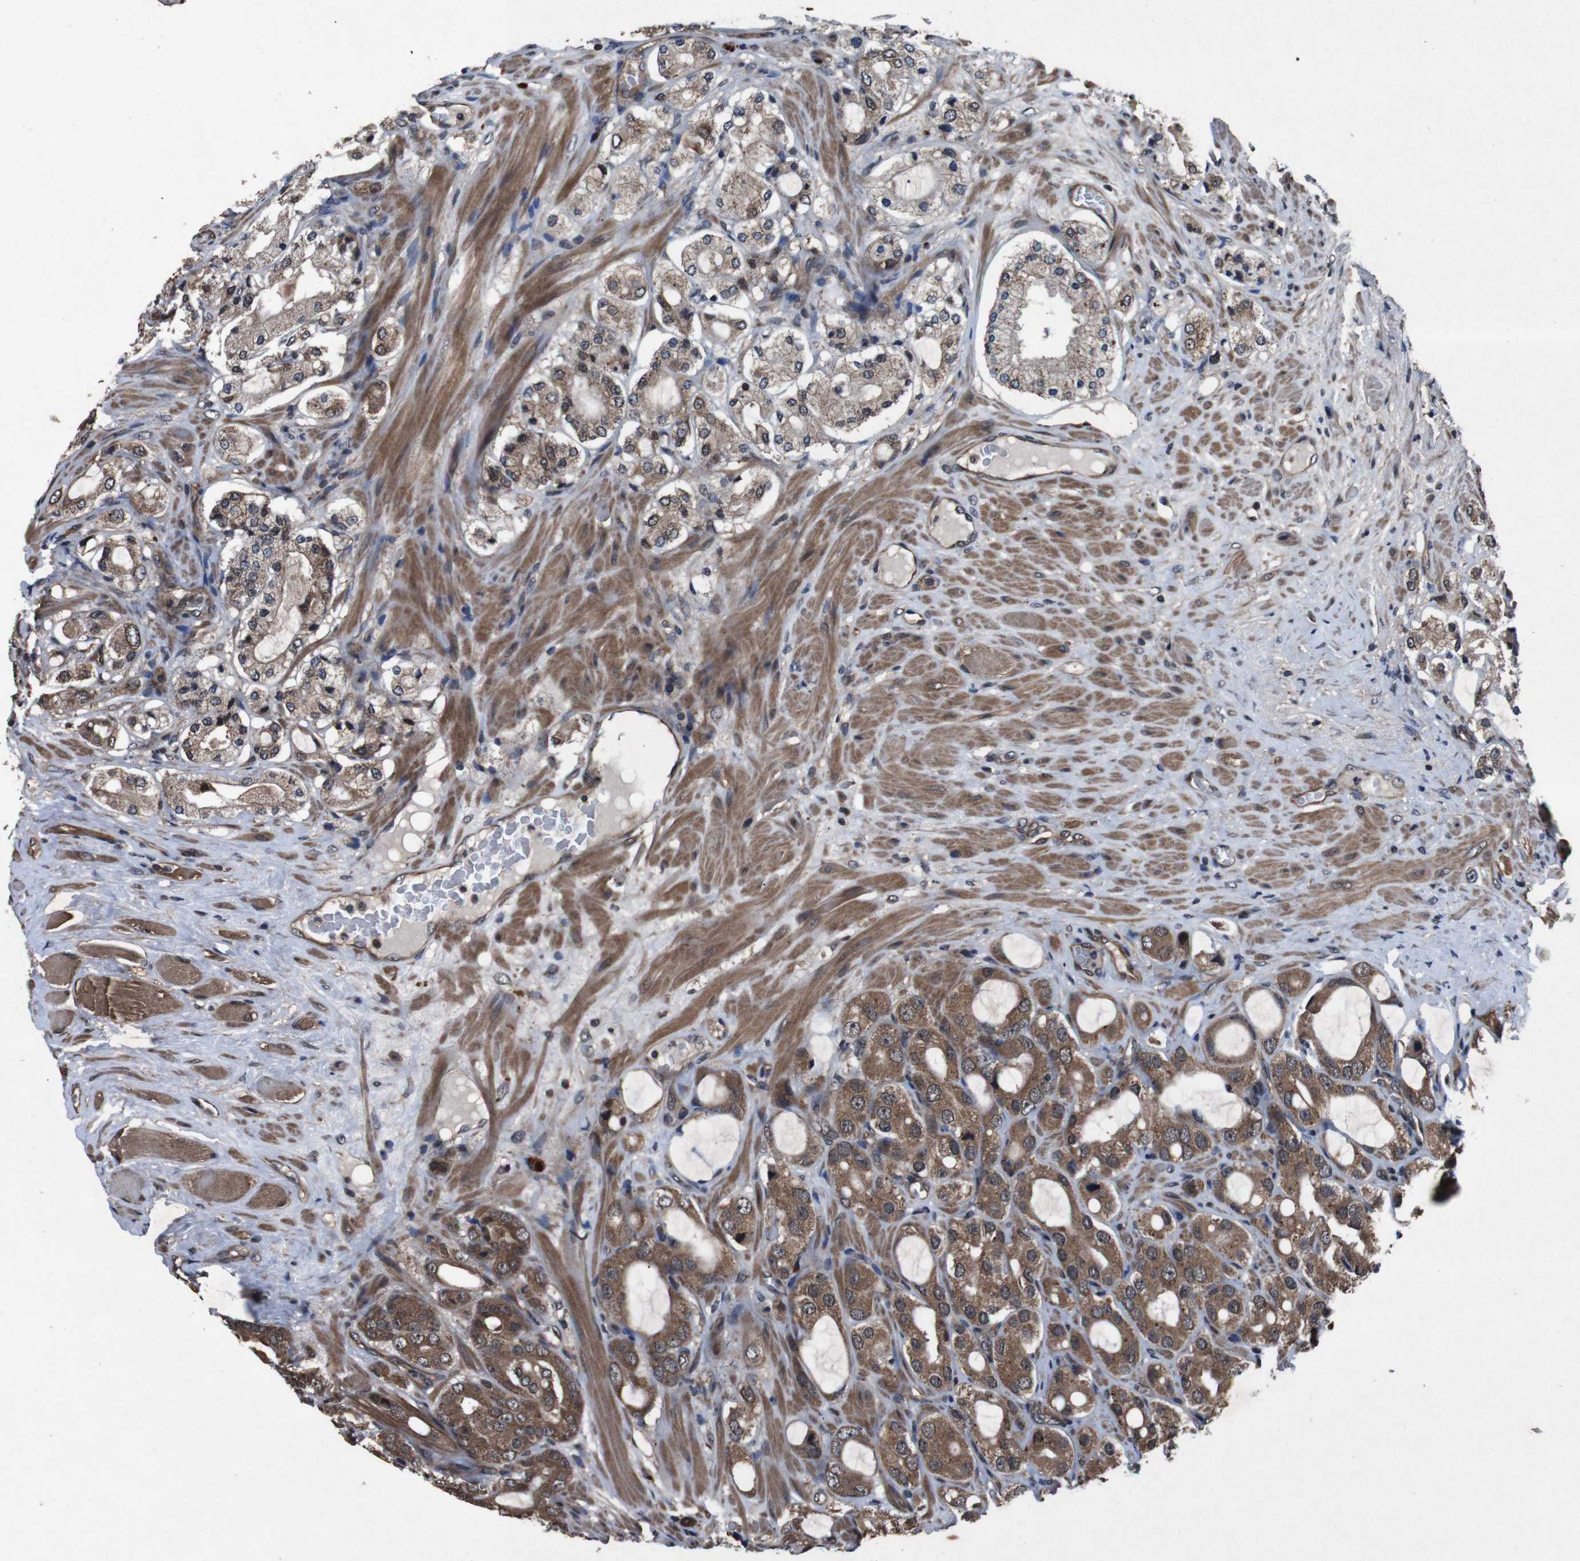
{"staining": {"intensity": "moderate", "quantity": ">75%", "location": "cytoplasmic/membranous"}, "tissue": "prostate cancer", "cell_type": "Tumor cells", "image_type": "cancer", "snomed": [{"axis": "morphology", "description": "Adenocarcinoma, High grade"}, {"axis": "topography", "description": "Prostate"}], "caption": "IHC of human high-grade adenocarcinoma (prostate) demonstrates medium levels of moderate cytoplasmic/membranous staining in about >75% of tumor cells. (IHC, brightfield microscopy, high magnification).", "gene": "SOCS1", "patient": {"sex": "male", "age": 65}}